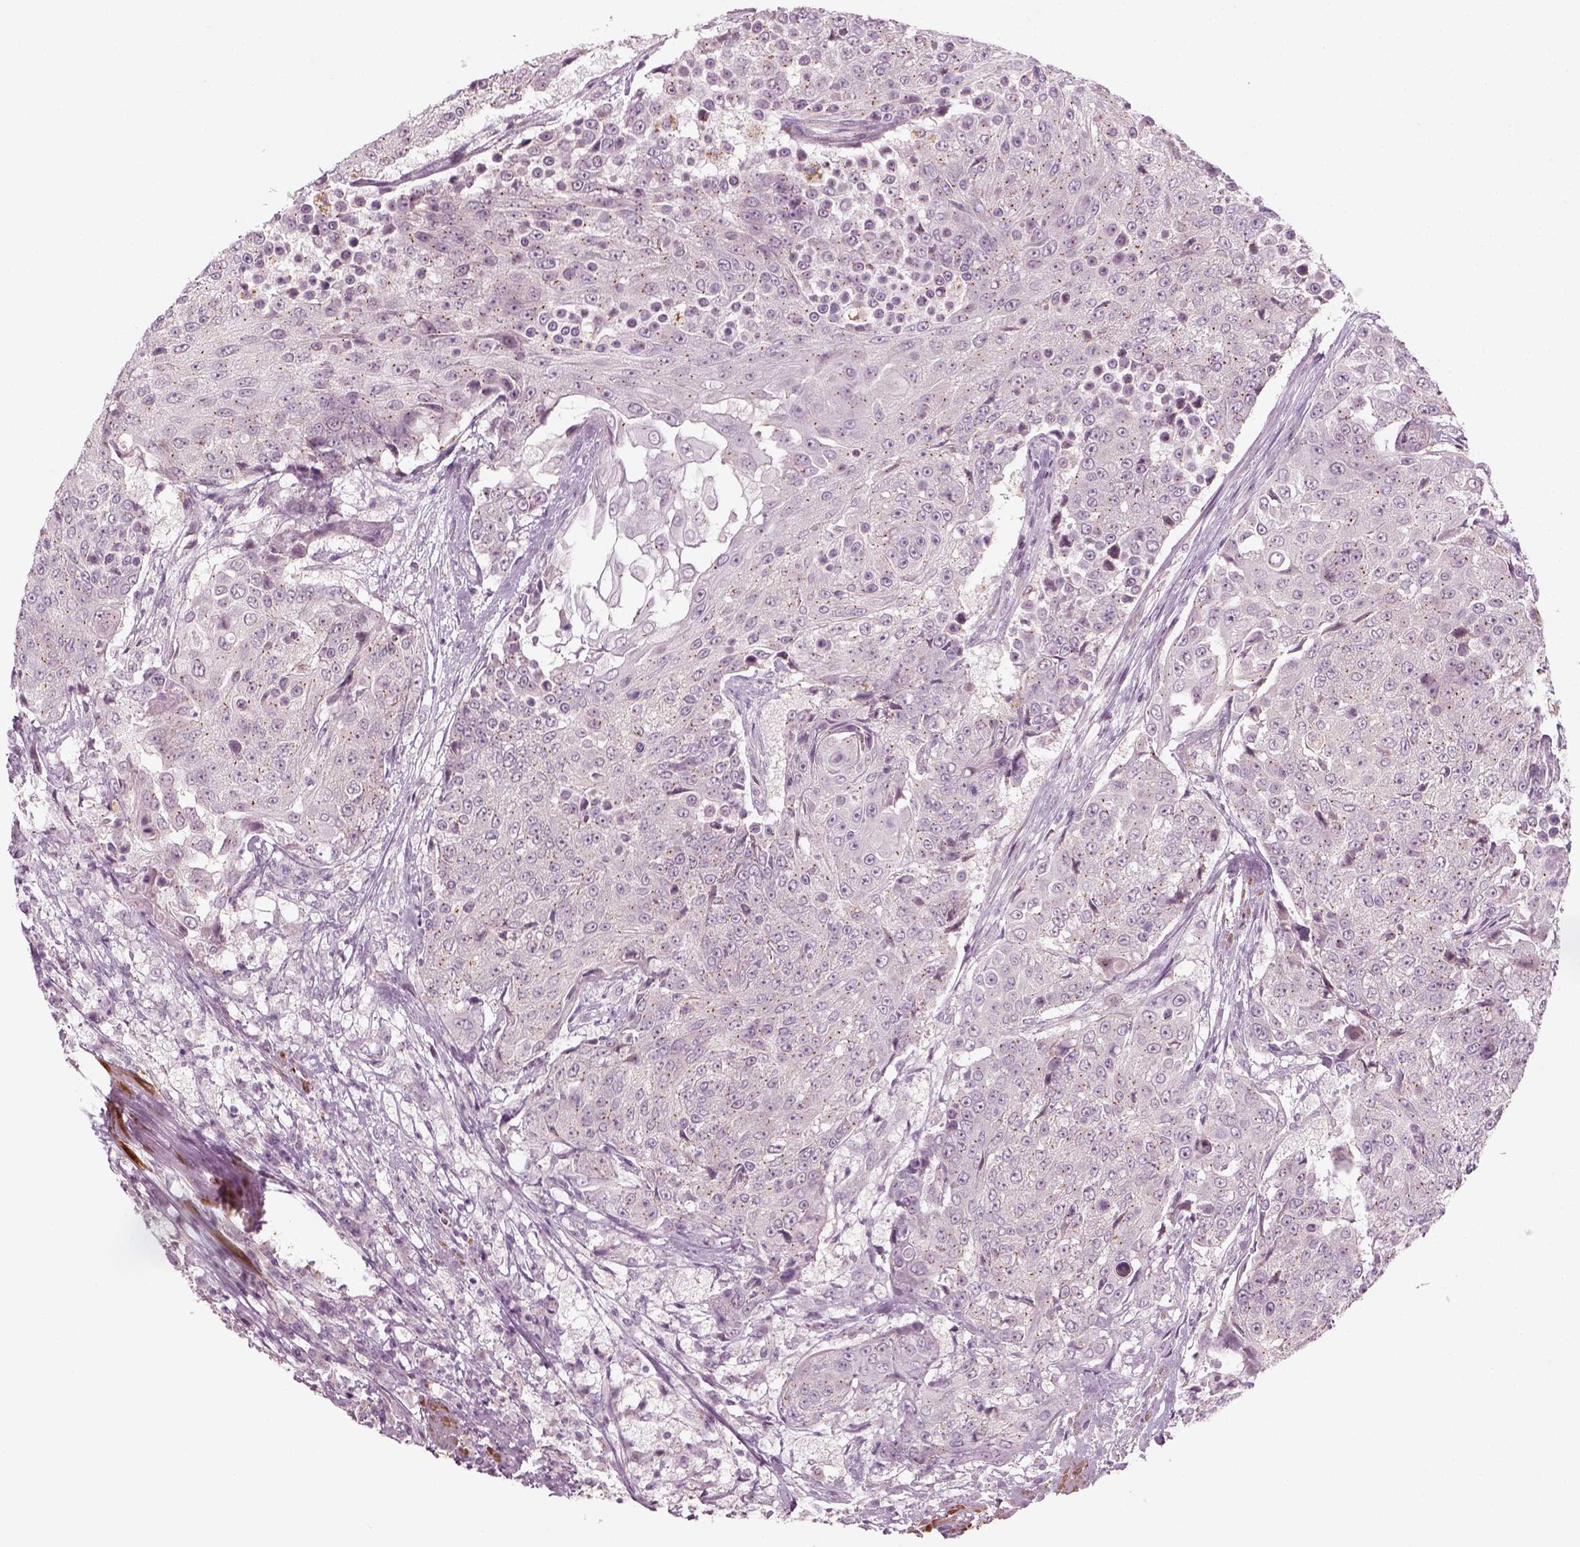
{"staining": {"intensity": "negative", "quantity": "none", "location": "none"}, "tissue": "urothelial cancer", "cell_type": "Tumor cells", "image_type": "cancer", "snomed": [{"axis": "morphology", "description": "Urothelial carcinoma, High grade"}, {"axis": "topography", "description": "Urinary bladder"}], "caption": "High-grade urothelial carcinoma stained for a protein using immunohistochemistry (IHC) reveals no positivity tumor cells.", "gene": "MLIP", "patient": {"sex": "female", "age": 63}}